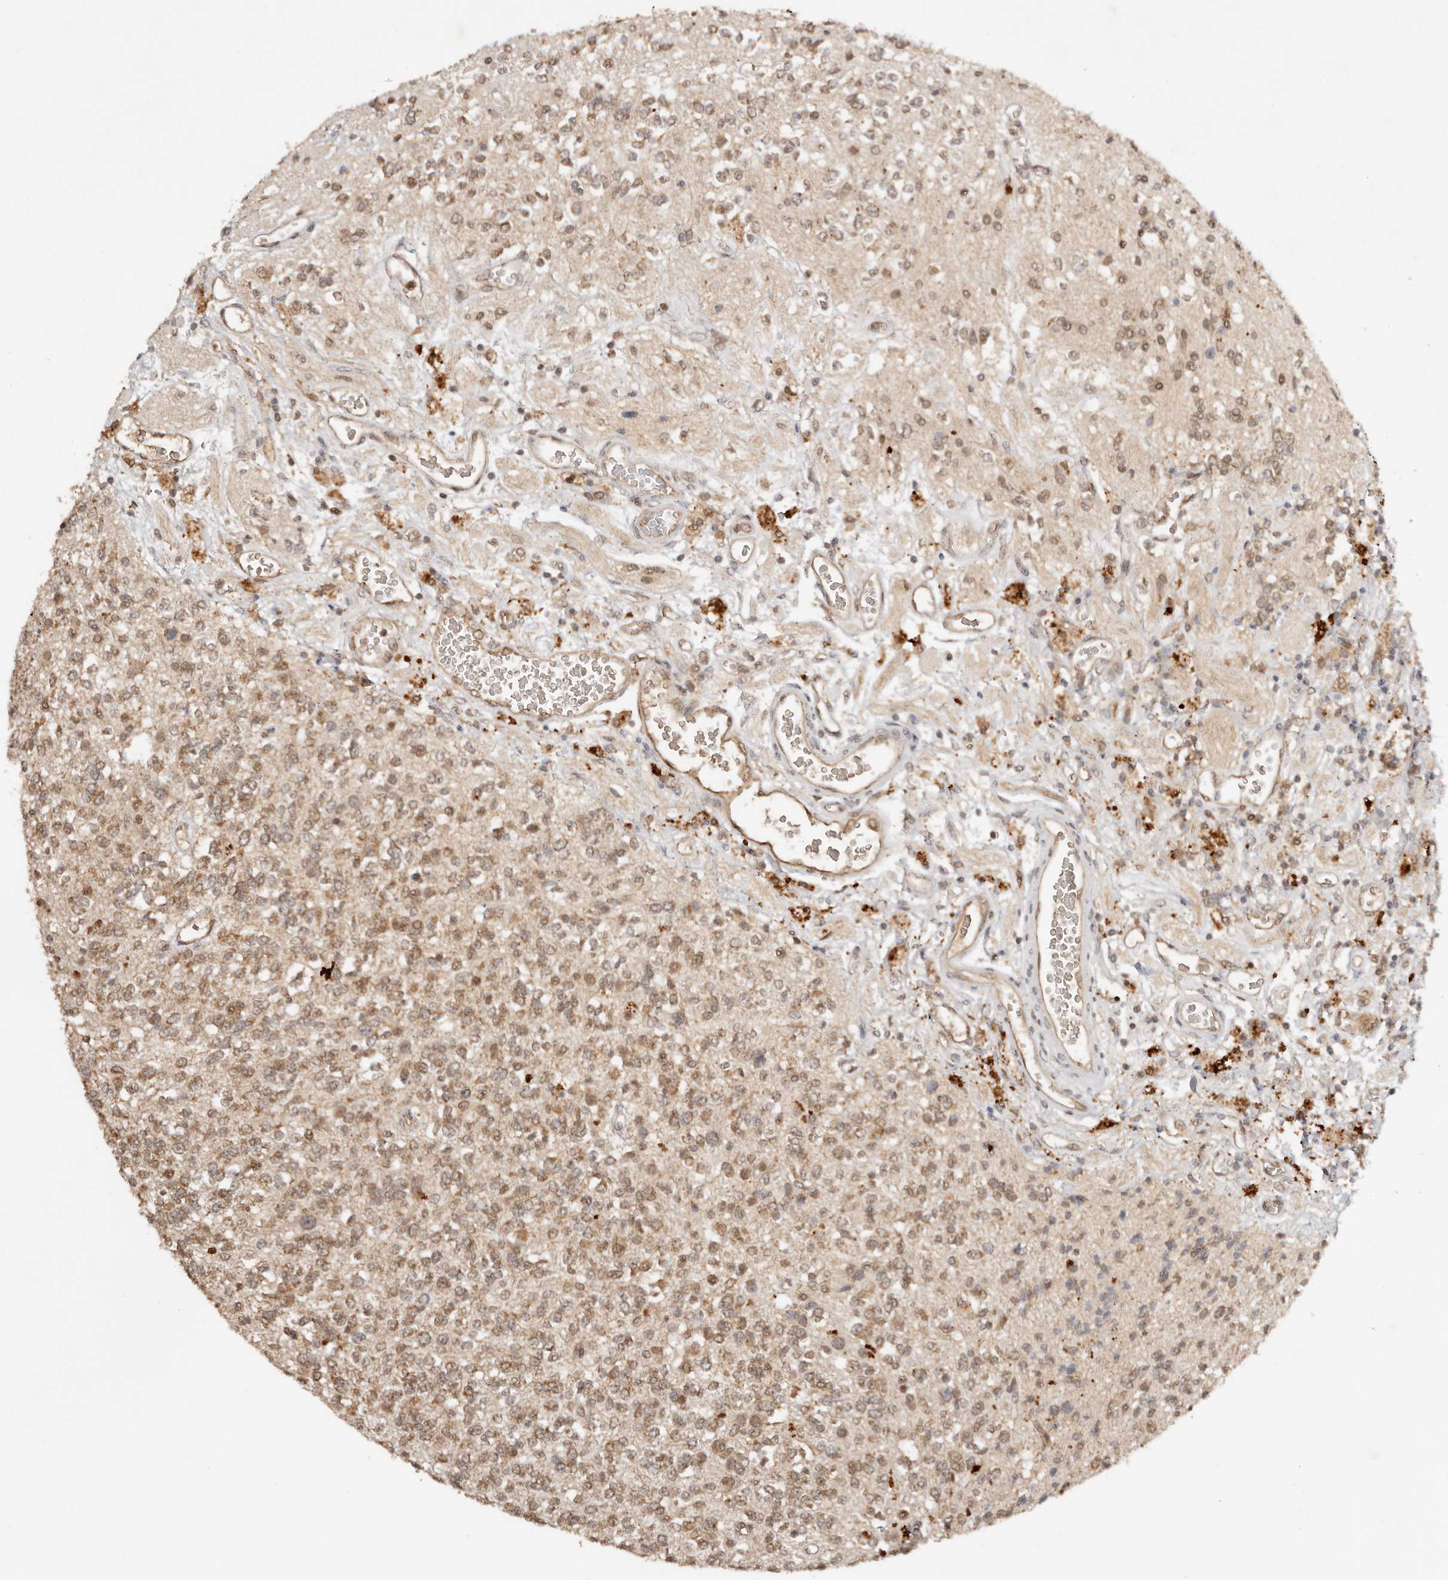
{"staining": {"intensity": "weak", "quantity": ">75%", "location": "cytoplasmic/membranous,nuclear"}, "tissue": "glioma", "cell_type": "Tumor cells", "image_type": "cancer", "snomed": [{"axis": "morphology", "description": "Glioma, malignant, High grade"}, {"axis": "topography", "description": "Brain"}], "caption": "Glioma stained for a protein (brown) exhibits weak cytoplasmic/membranous and nuclear positive staining in about >75% of tumor cells.", "gene": "SEC14L1", "patient": {"sex": "male", "age": 34}}